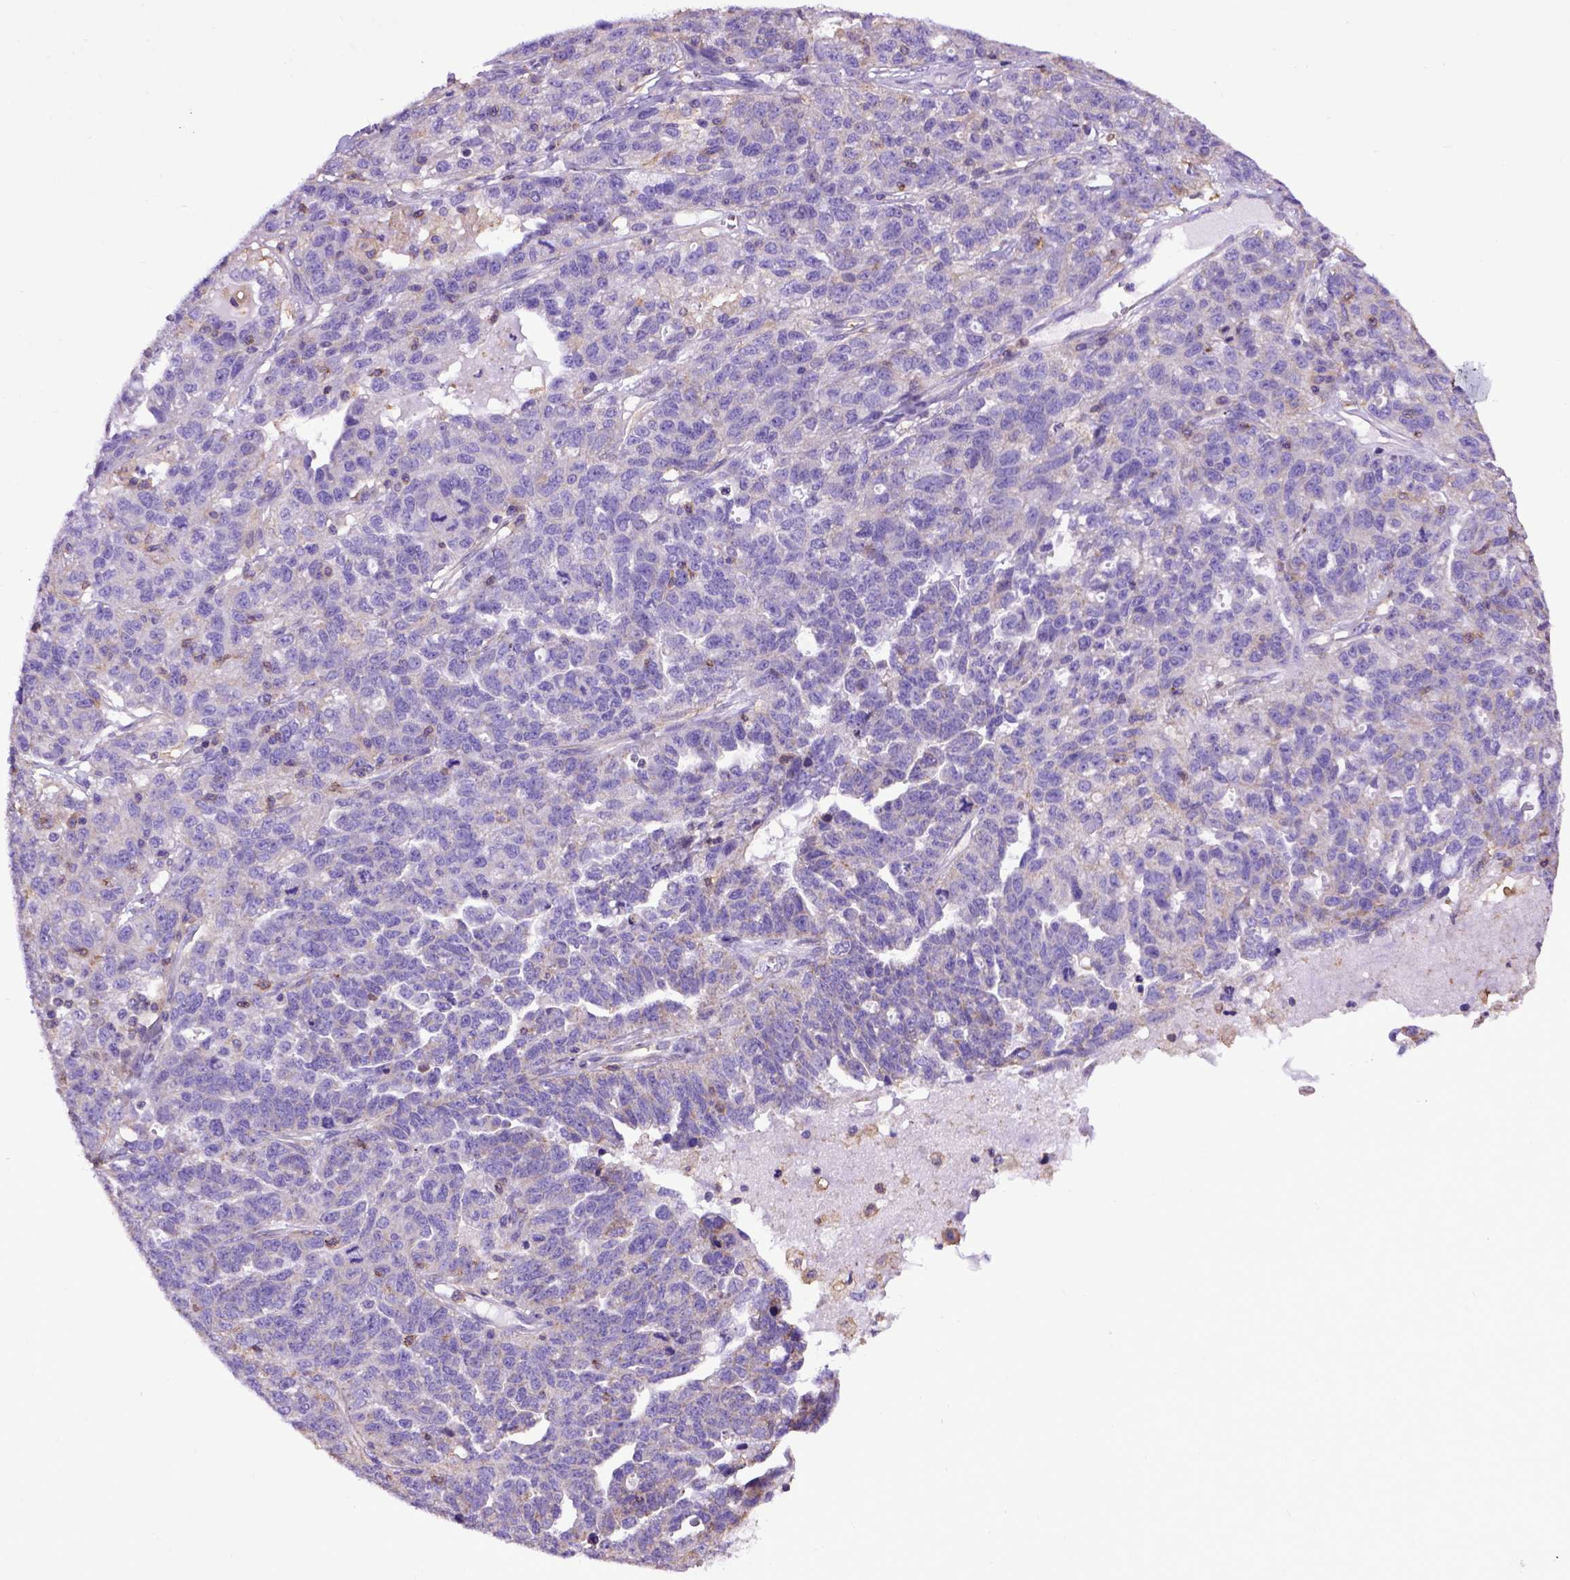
{"staining": {"intensity": "negative", "quantity": "none", "location": "none"}, "tissue": "ovarian cancer", "cell_type": "Tumor cells", "image_type": "cancer", "snomed": [{"axis": "morphology", "description": "Cystadenocarcinoma, serous, NOS"}, {"axis": "topography", "description": "Ovary"}], "caption": "A histopathology image of human serous cystadenocarcinoma (ovarian) is negative for staining in tumor cells.", "gene": "ASAH2", "patient": {"sex": "female", "age": 71}}